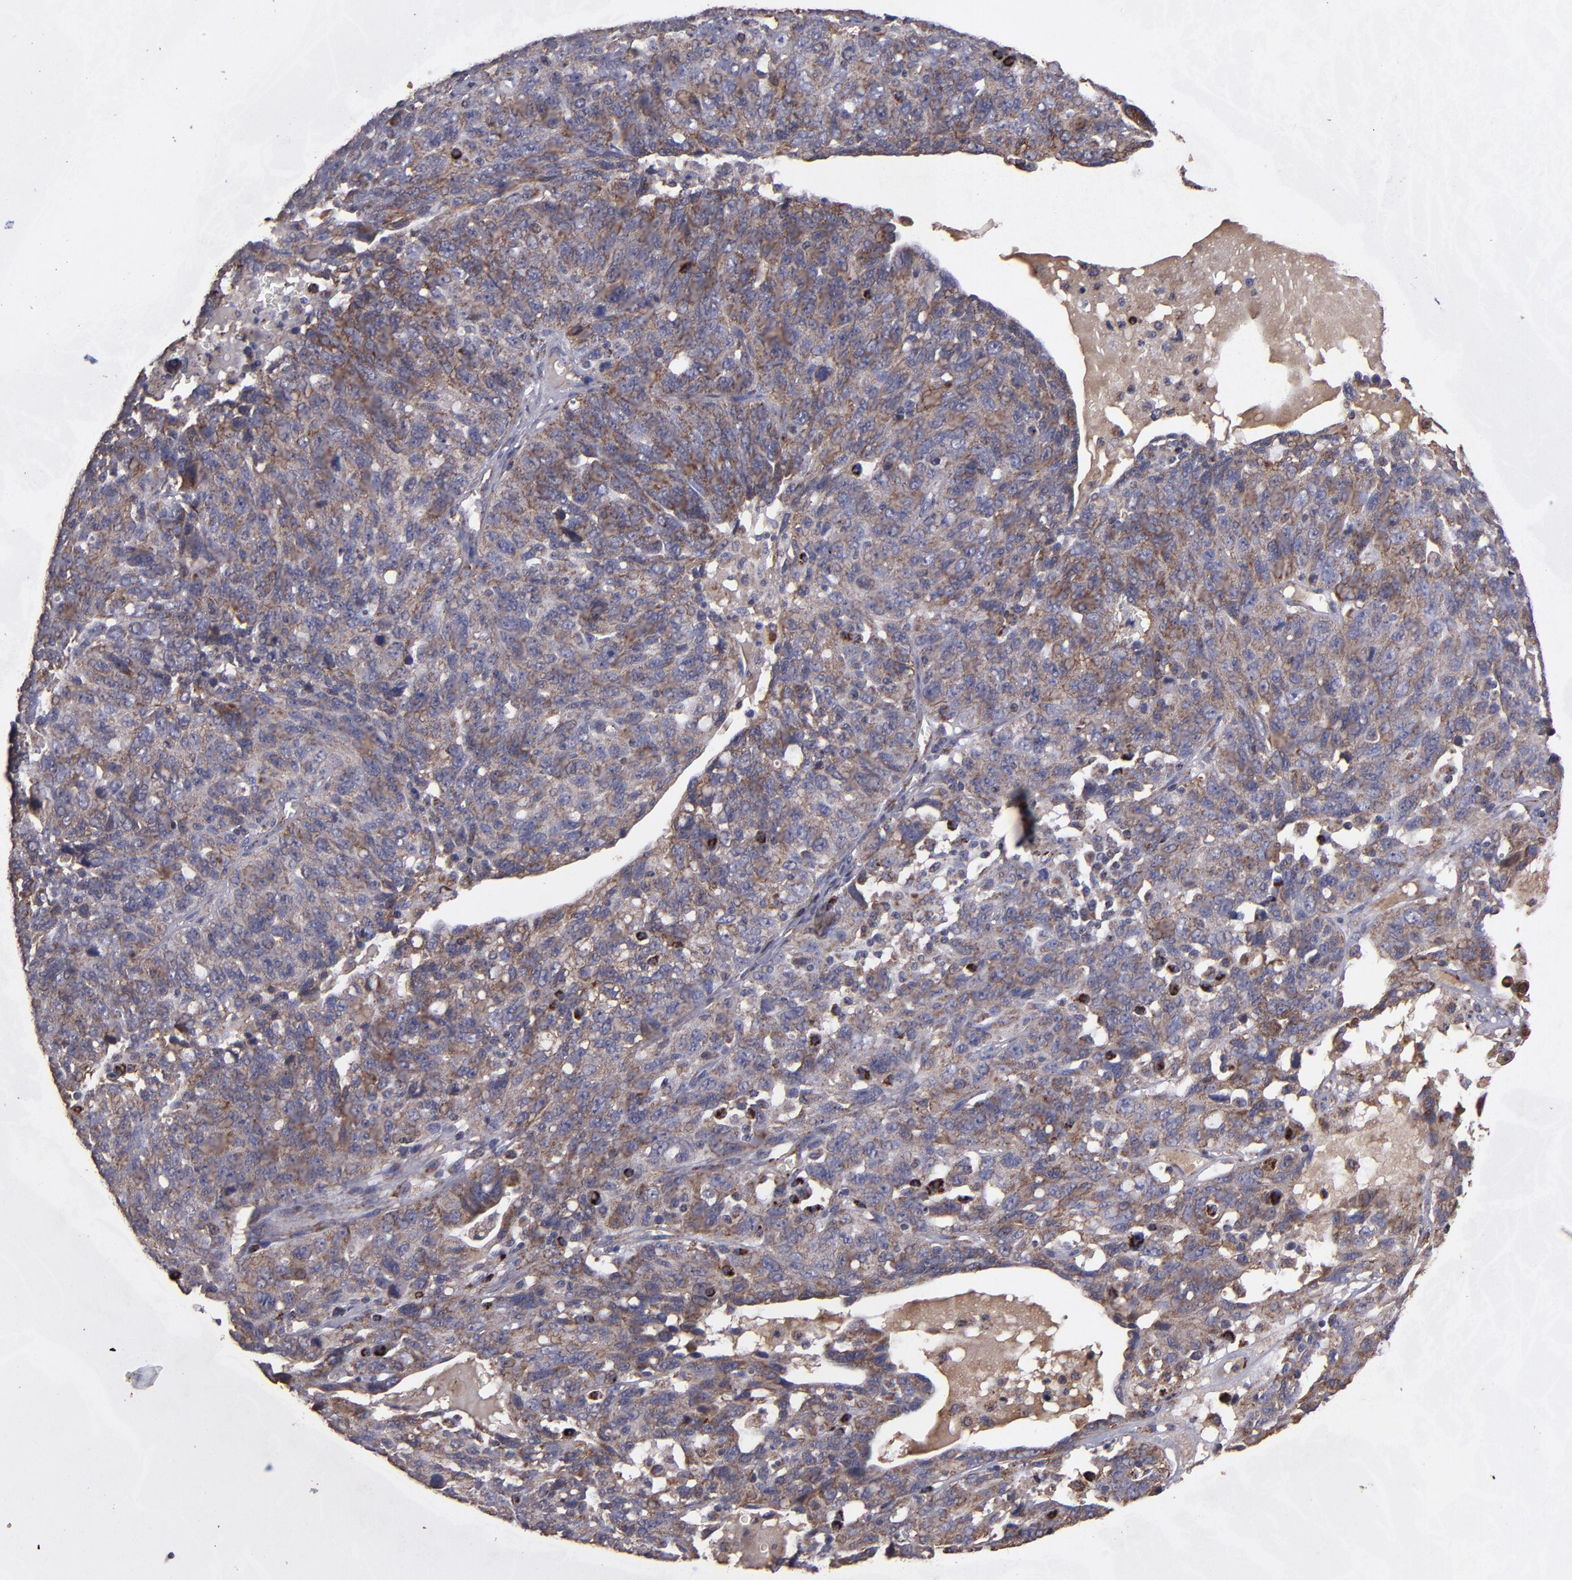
{"staining": {"intensity": "moderate", "quantity": ">75%", "location": "cytoplasmic/membranous"}, "tissue": "ovarian cancer", "cell_type": "Tumor cells", "image_type": "cancer", "snomed": [{"axis": "morphology", "description": "Cystadenocarcinoma, serous, NOS"}, {"axis": "topography", "description": "Ovary"}], "caption": "Ovarian cancer stained with a protein marker shows moderate staining in tumor cells.", "gene": "TIMM9", "patient": {"sex": "female", "age": 71}}